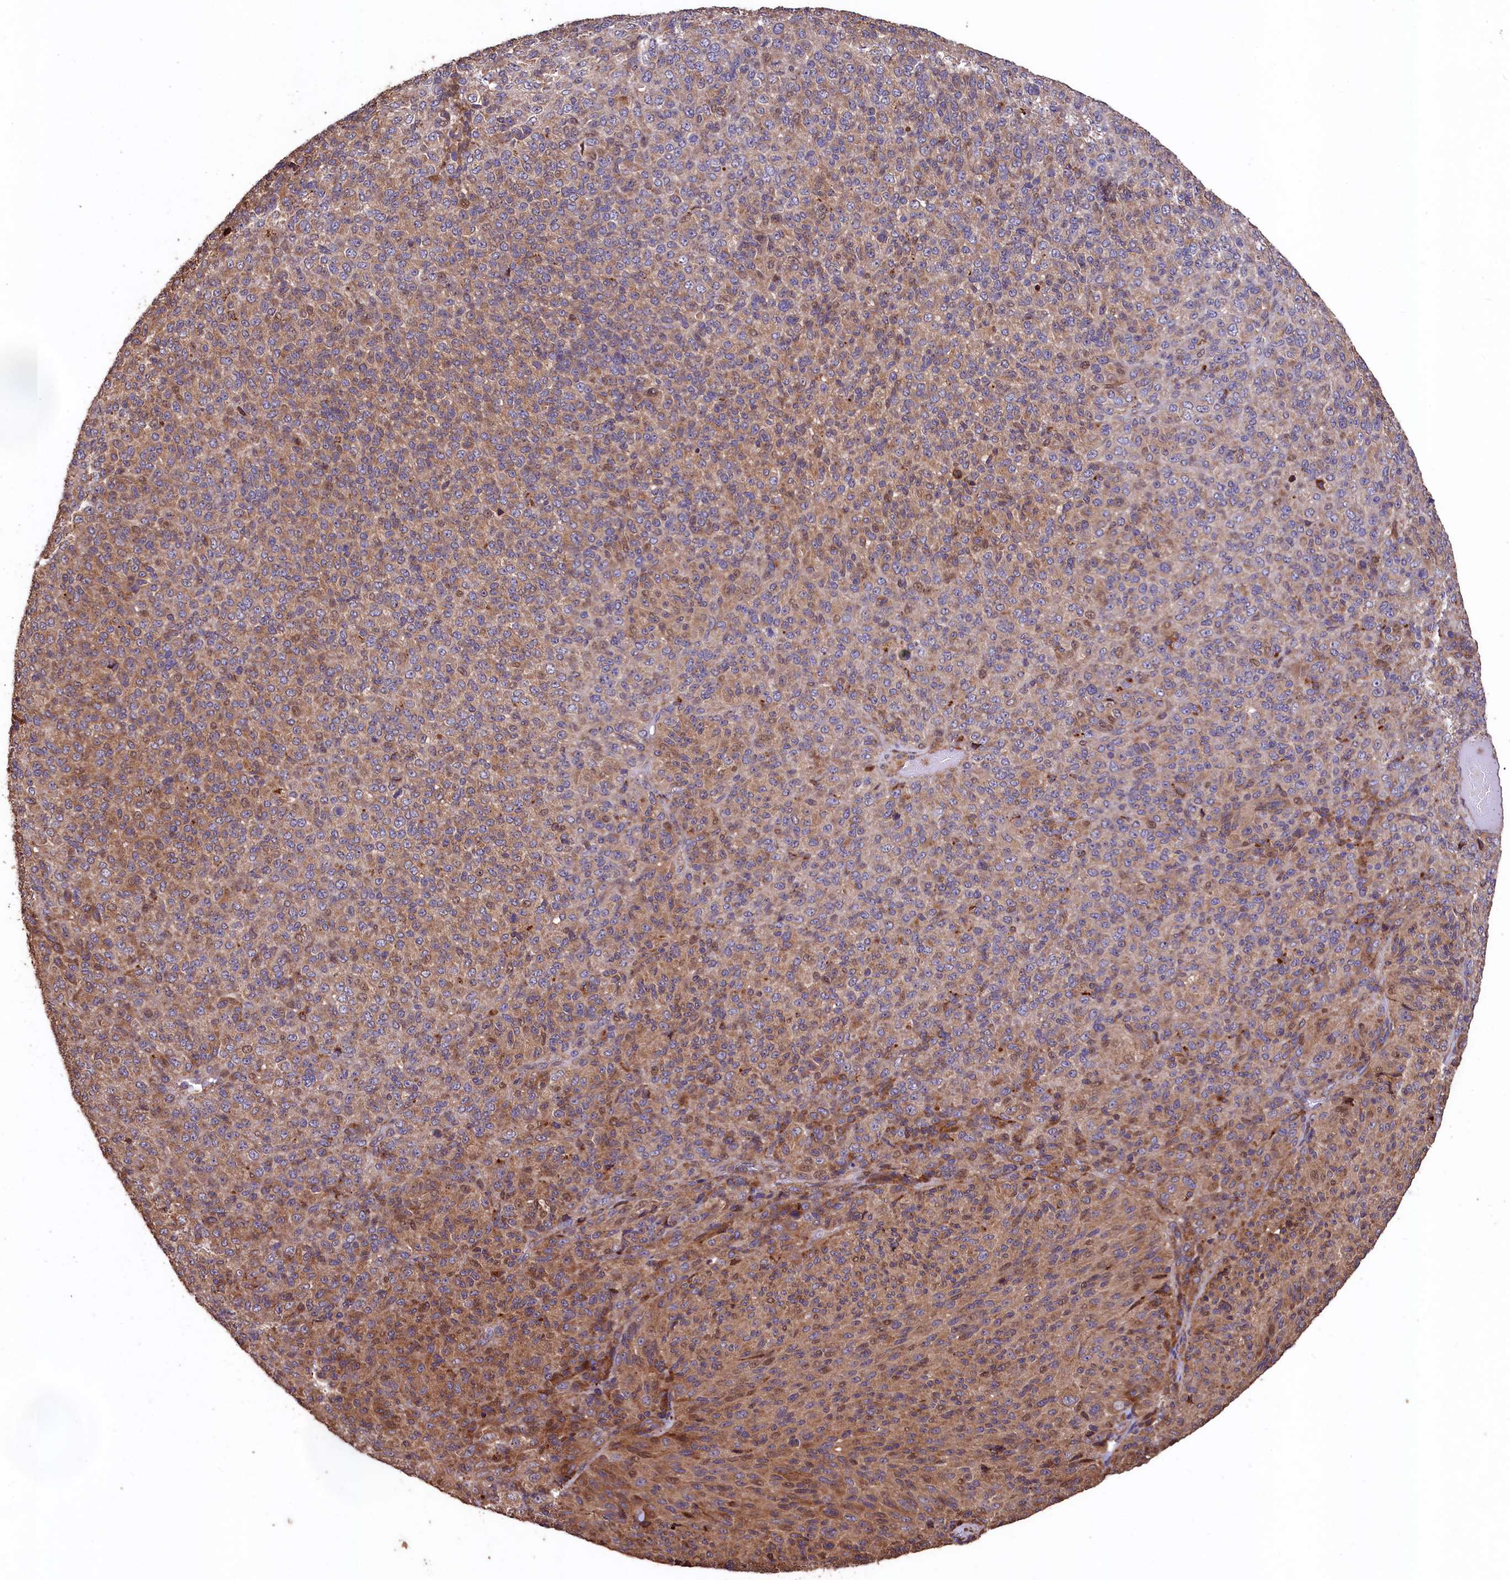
{"staining": {"intensity": "moderate", "quantity": "25%-75%", "location": "cytoplasmic/membranous"}, "tissue": "melanoma", "cell_type": "Tumor cells", "image_type": "cancer", "snomed": [{"axis": "morphology", "description": "Malignant melanoma, Metastatic site"}, {"axis": "topography", "description": "Brain"}], "caption": "High-magnification brightfield microscopy of melanoma stained with DAB (brown) and counterstained with hematoxylin (blue). tumor cells exhibit moderate cytoplasmic/membranous positivity is seen in approximately25%-75% of cells. The staining was performed using DAB to visualize the protein expression in brown, while the nuclei were stained in blue with hematoxylin (Magnification: 20x).", "gene": "TMEM98", "patient": {"sex": "female", "age": 56}}